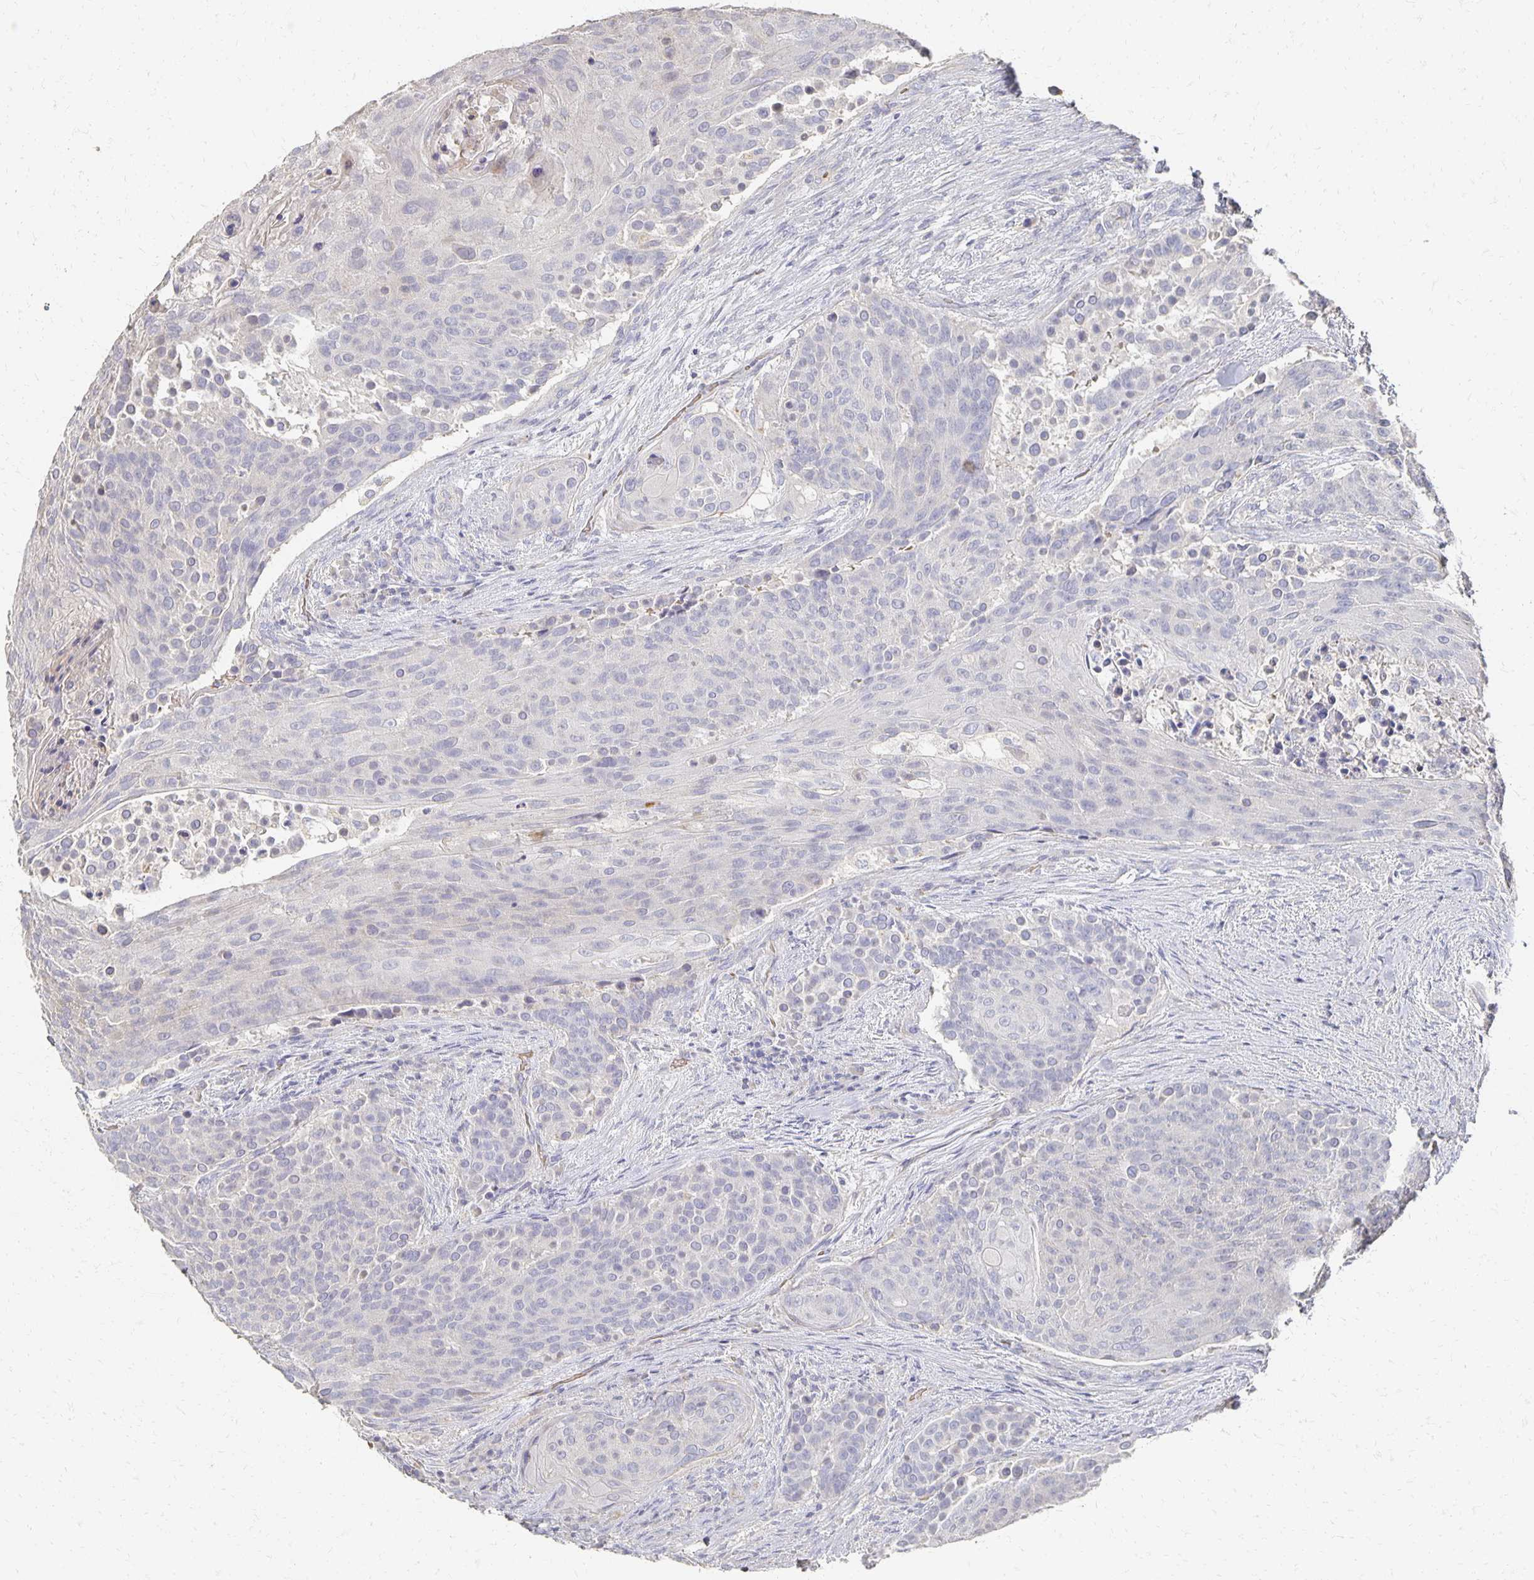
{"staining": {"intensity": "negative", "quantity": "none", "location": "none"}, "tissue": "urothelial cancer", "cell_type": "Tumor cells", "image_type": "cancer", "snomed": [{"axis": "morphology", "description": "Urothelial carcinoma, High grade"}, {"axis": "topography", "description": "Urinary bladder"}], "caption": "IHC photomicrograph of human urothelial cancer stained for a protein (brown), which demonstrates no positivity in tumor cells.", "gene": "CST6", "patient": {"sex": "female", "age": 63}}